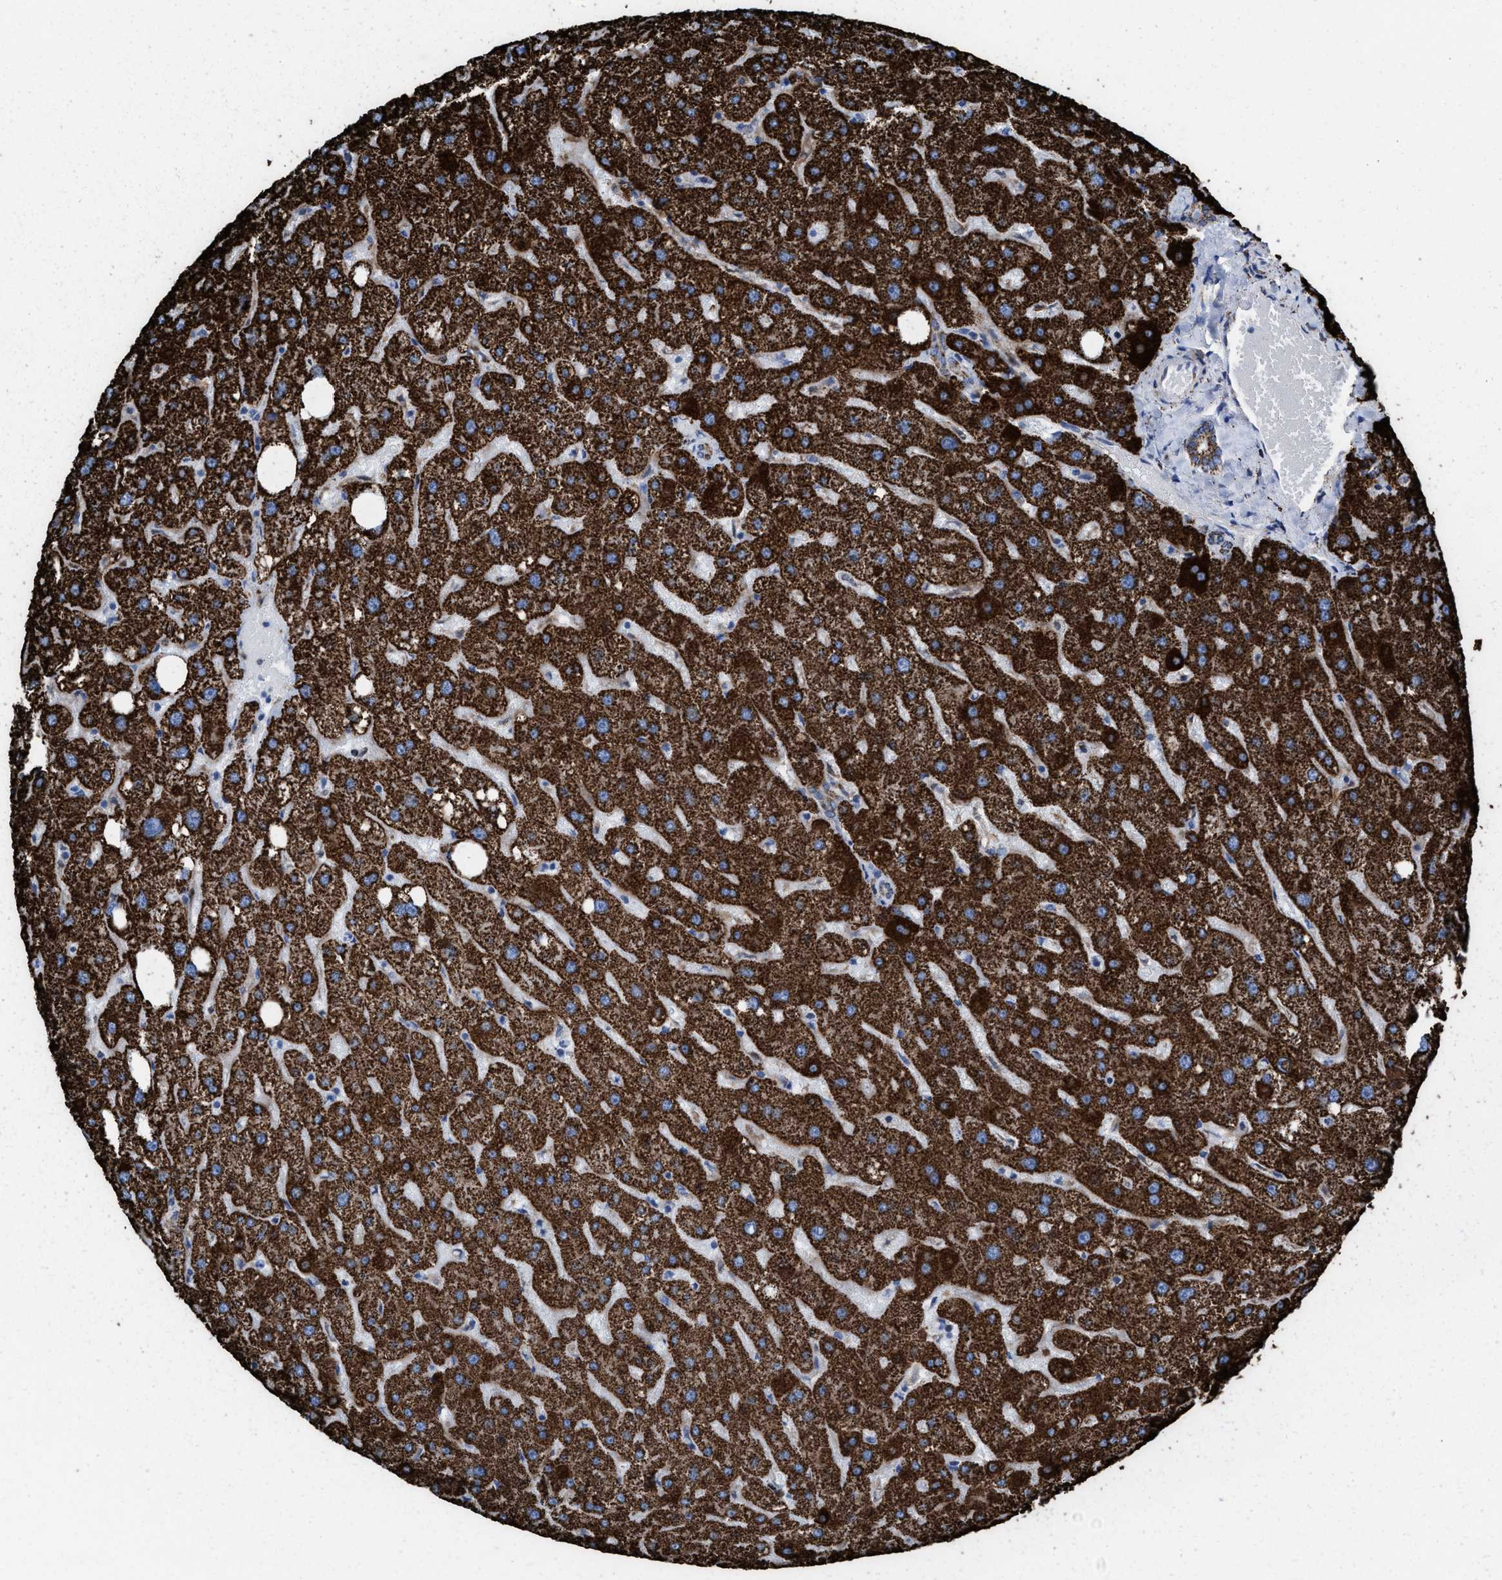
{"staining": {"intensity": "moderate", "quantity": ">75%", "location": "cytoplasmic/membranous"}, "tissue": "liver", "cell_type": "Cholangiocytes", "image_type": "normal", "snomed": [{"axis": "morphology", "description": "Normal tissue, NOS"}, {"axis": "topography", "description": "Liver"}], "caption": "Brown immunohistochemical staining in normal liver reveals moderate cytoplasmic/membranous expression in about >75% of cholangiocytes.", "gene": "ECHS1", "patient": {"sex": "male", "age": 73}}